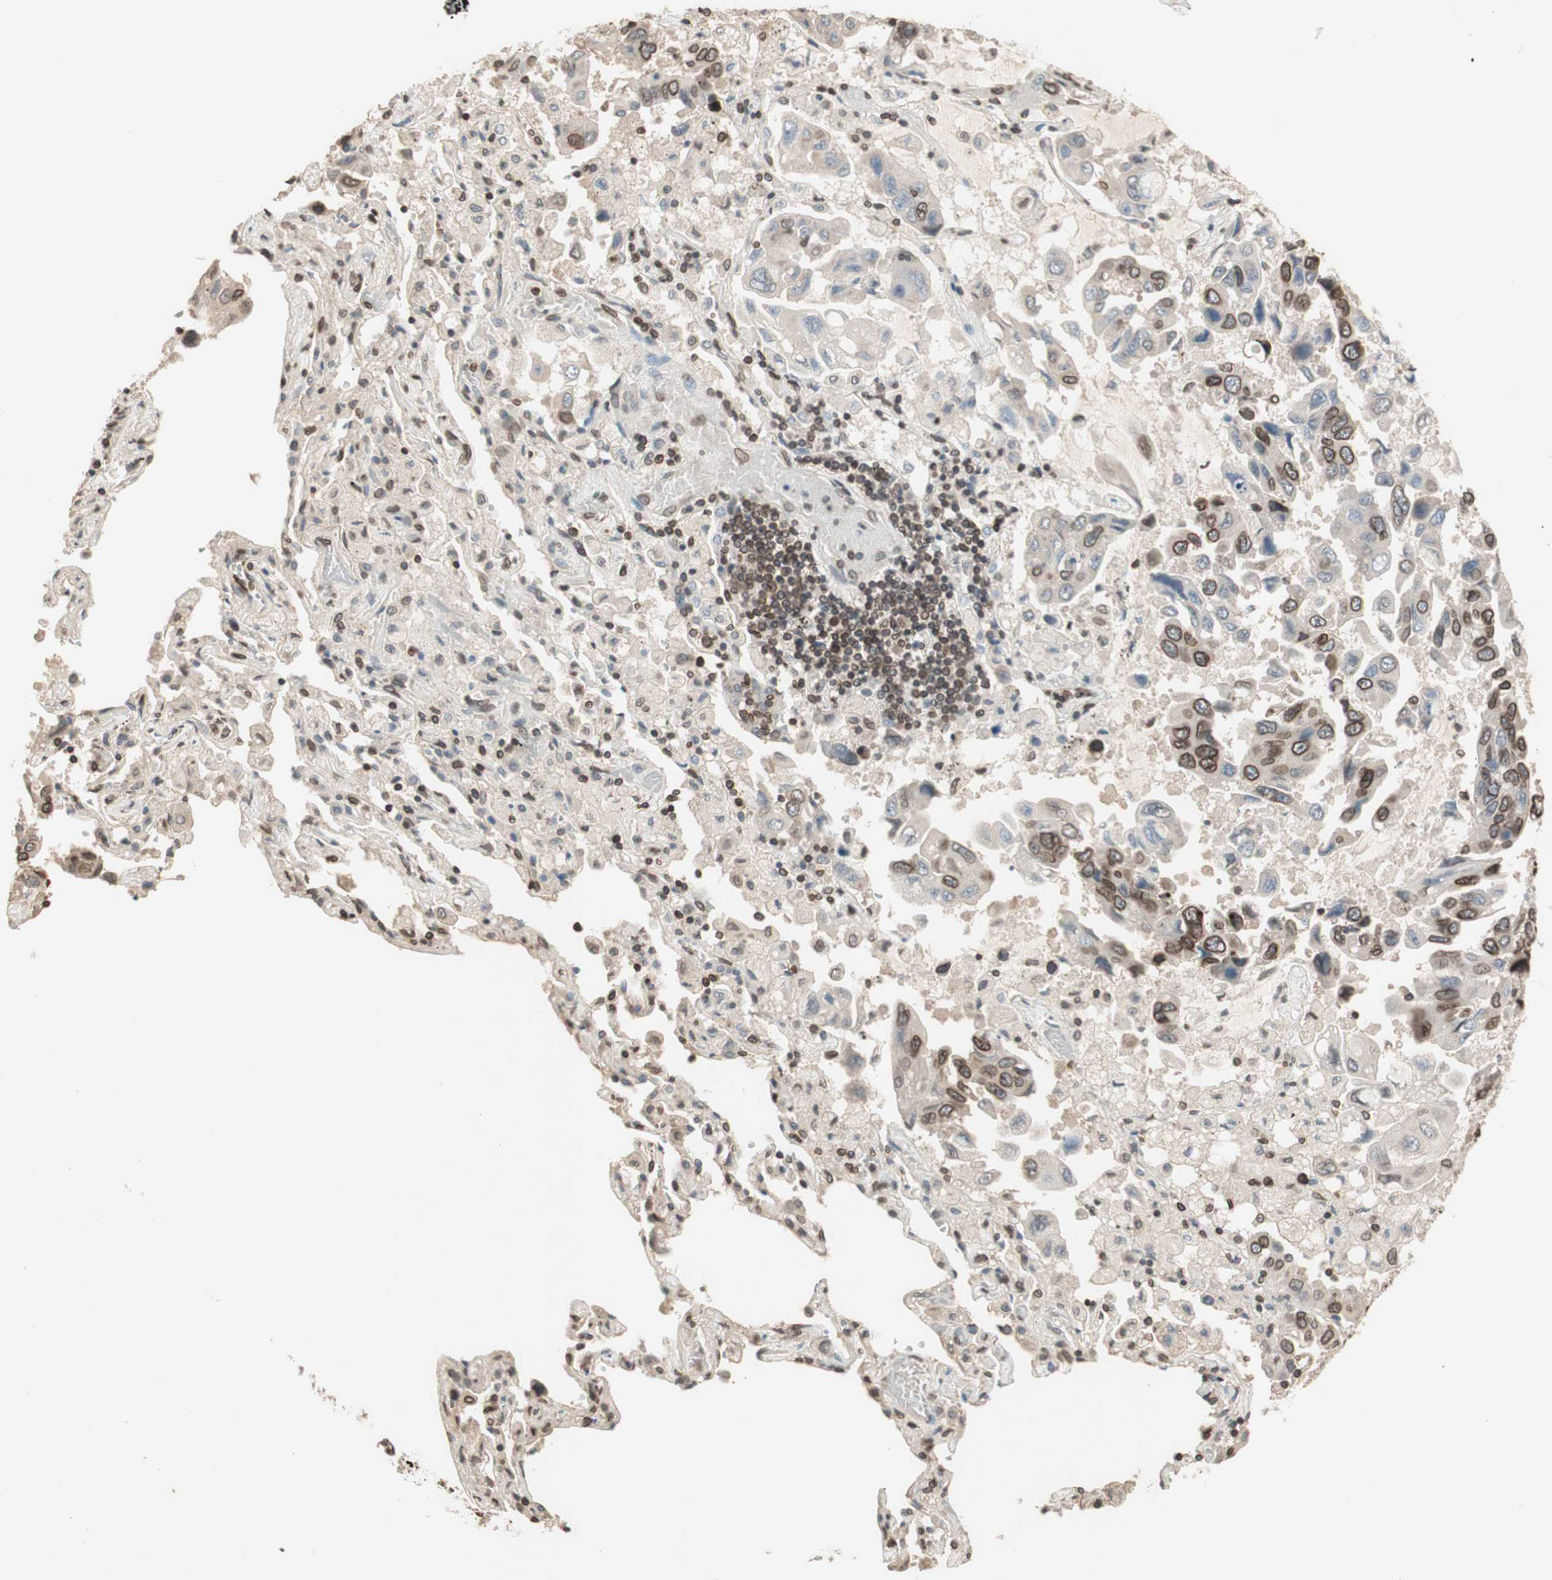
{"staining": {"intensity": "moderate", "quantity": ">75%", "location": "cytoplasmic/membranous,nuclear"}, "tissue": "lung cancer", "cell_type": "Tumor cells", "image_type": "cancer", "snomed": [{"axis": "morphology", "description": "Adenocarcinoma, NOS"}, {"axis": "topography", "description": "Lung"}], "caption": "Immunohistochemical staining of human lung cancer (adenocarcinoma) reveals medium levels of moderate cytoplasmic/membranous and nuclear protein staining in approximately >75% of tumor cells.", "gene": "TMPO", "patient": {"sex": "male", "age": 64}}